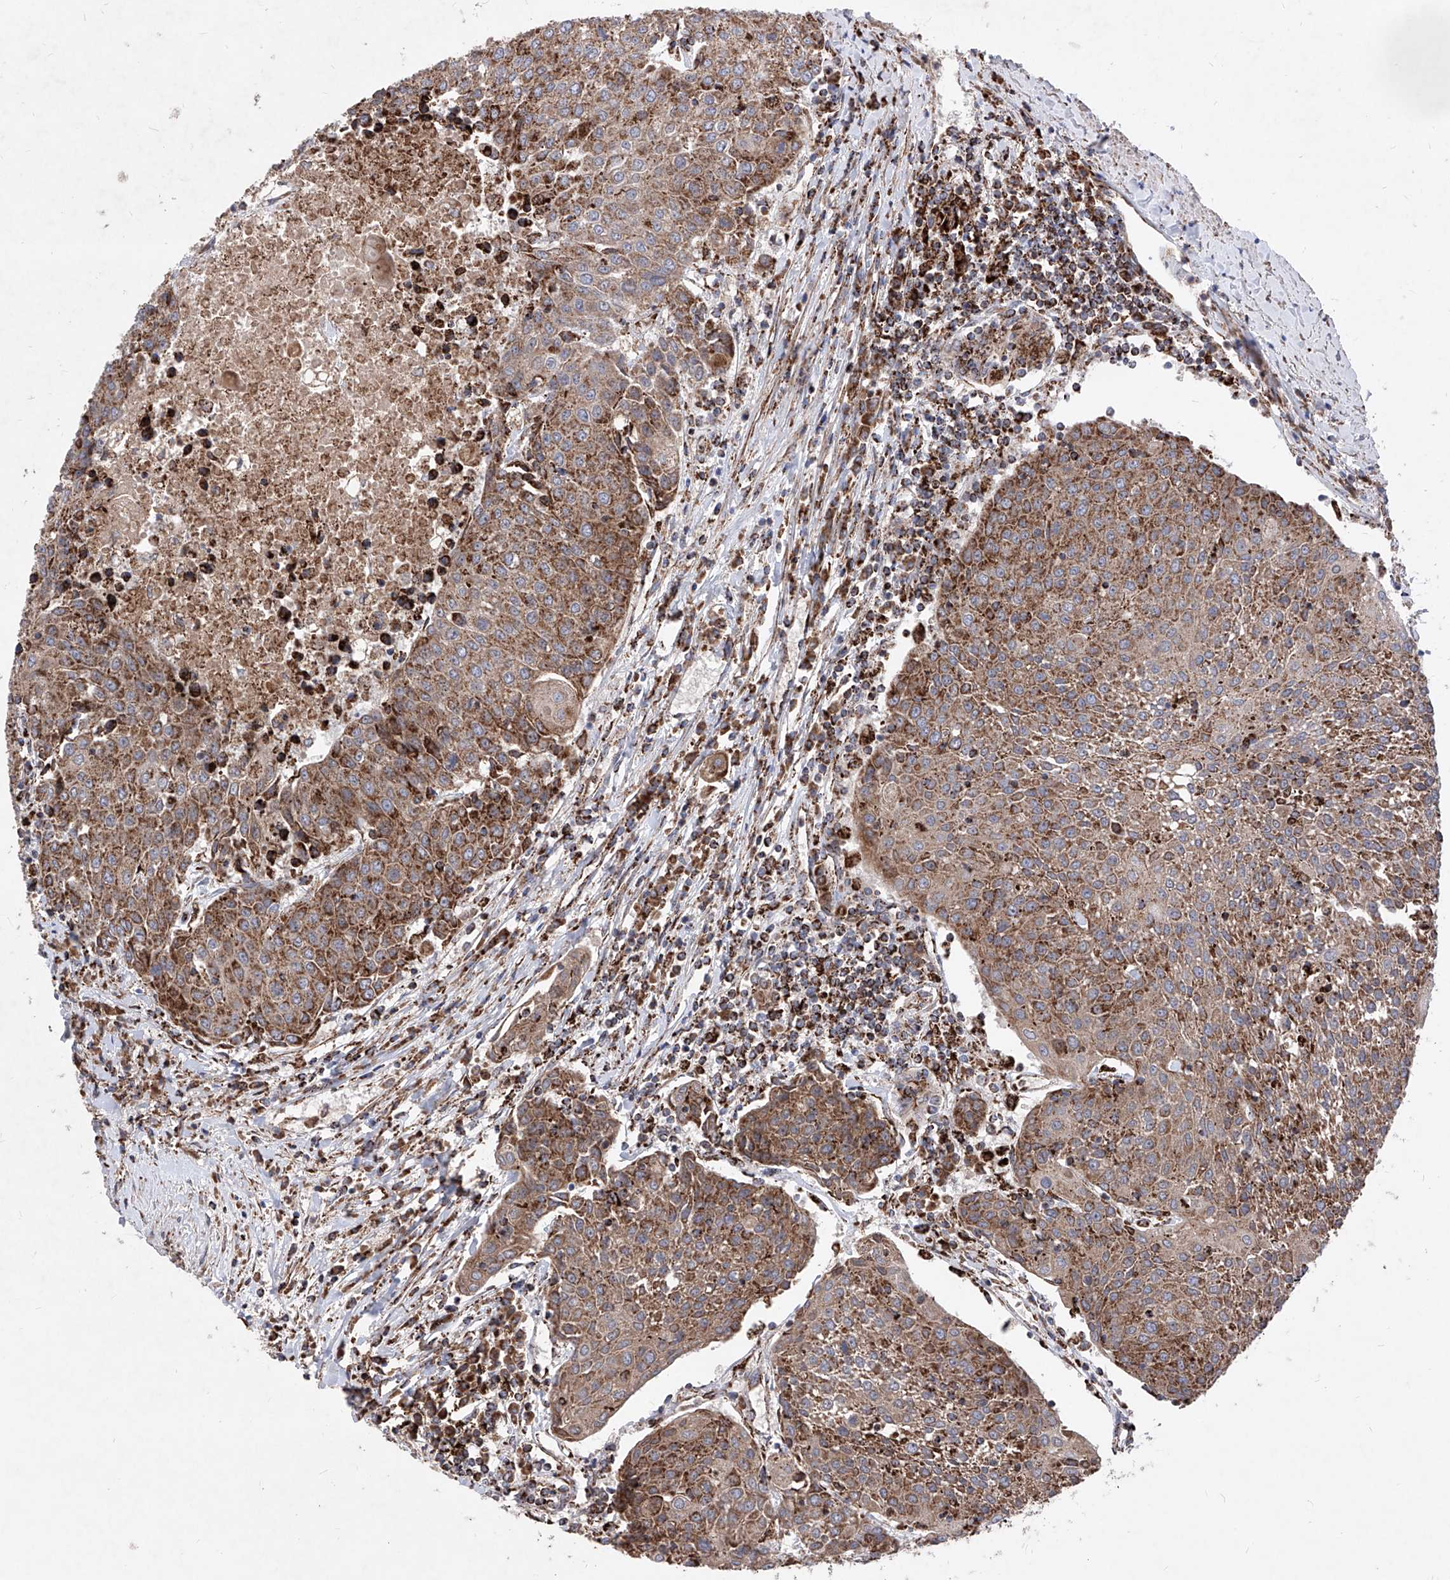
{"staining": {"intensity": "strong", "quantity": ">75%", "location": "cytoplasmic/membranous"}, "tissue": "urothelial cancer", "cell_type": "Tumor cells", "image_type": "cancer", "snomed": [{"axis": "morphology", "description": "Urothelial carcinoma, High grade"}, {"axis": "topography", "description": "Urinary bladder"}], "caption": "Human high-grade urothelial carcinoma stained for a protein (brown) exhibits strong cytoplasmic/membranous positive staining in about >75% of tumor cells.", "gene": "SEMA6A", "patient": {"sex": "female", "age": 85}}